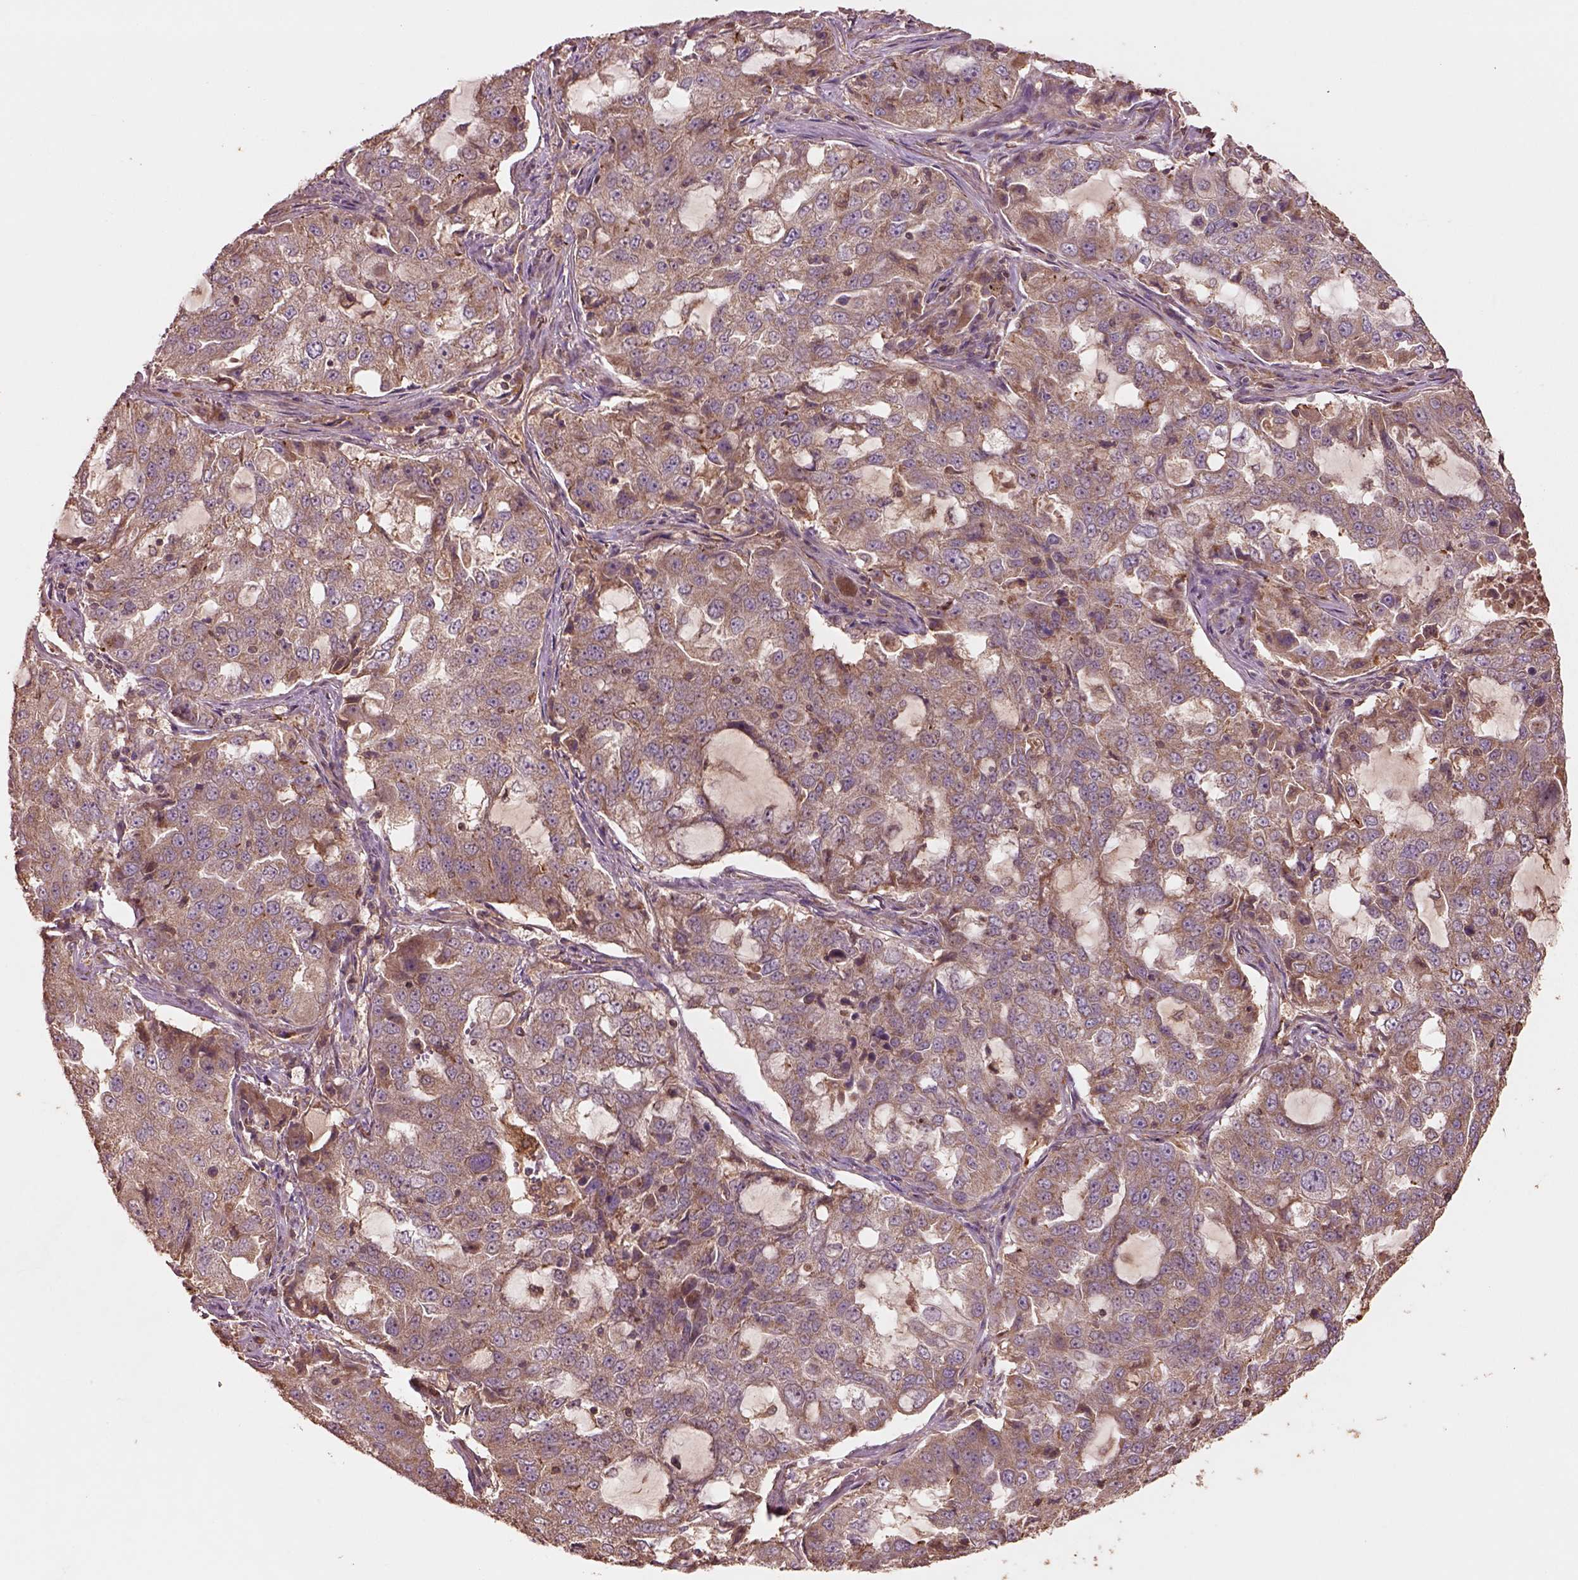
{"staining": {"intensity": "moderate", "quantity": "25%-75%", "location": "cytoplasmic/membranous"}, "tissue": "lung cancer", "cell_type": "Tumor cells", "image_type": "cancer", "snomed": [{"axis": "morphology", "description": "Adenocarcinoma, NOS"}, {"axis": "topography", "description": "Lung"}], "caption": "Protein staining shows moderate cytoplasmic/membranous positivity in about 25%-75% of tumor cells in lung adenocarcinoma.", "gene": "TRADD", "patient": {"sex": "female", "age": 61}}